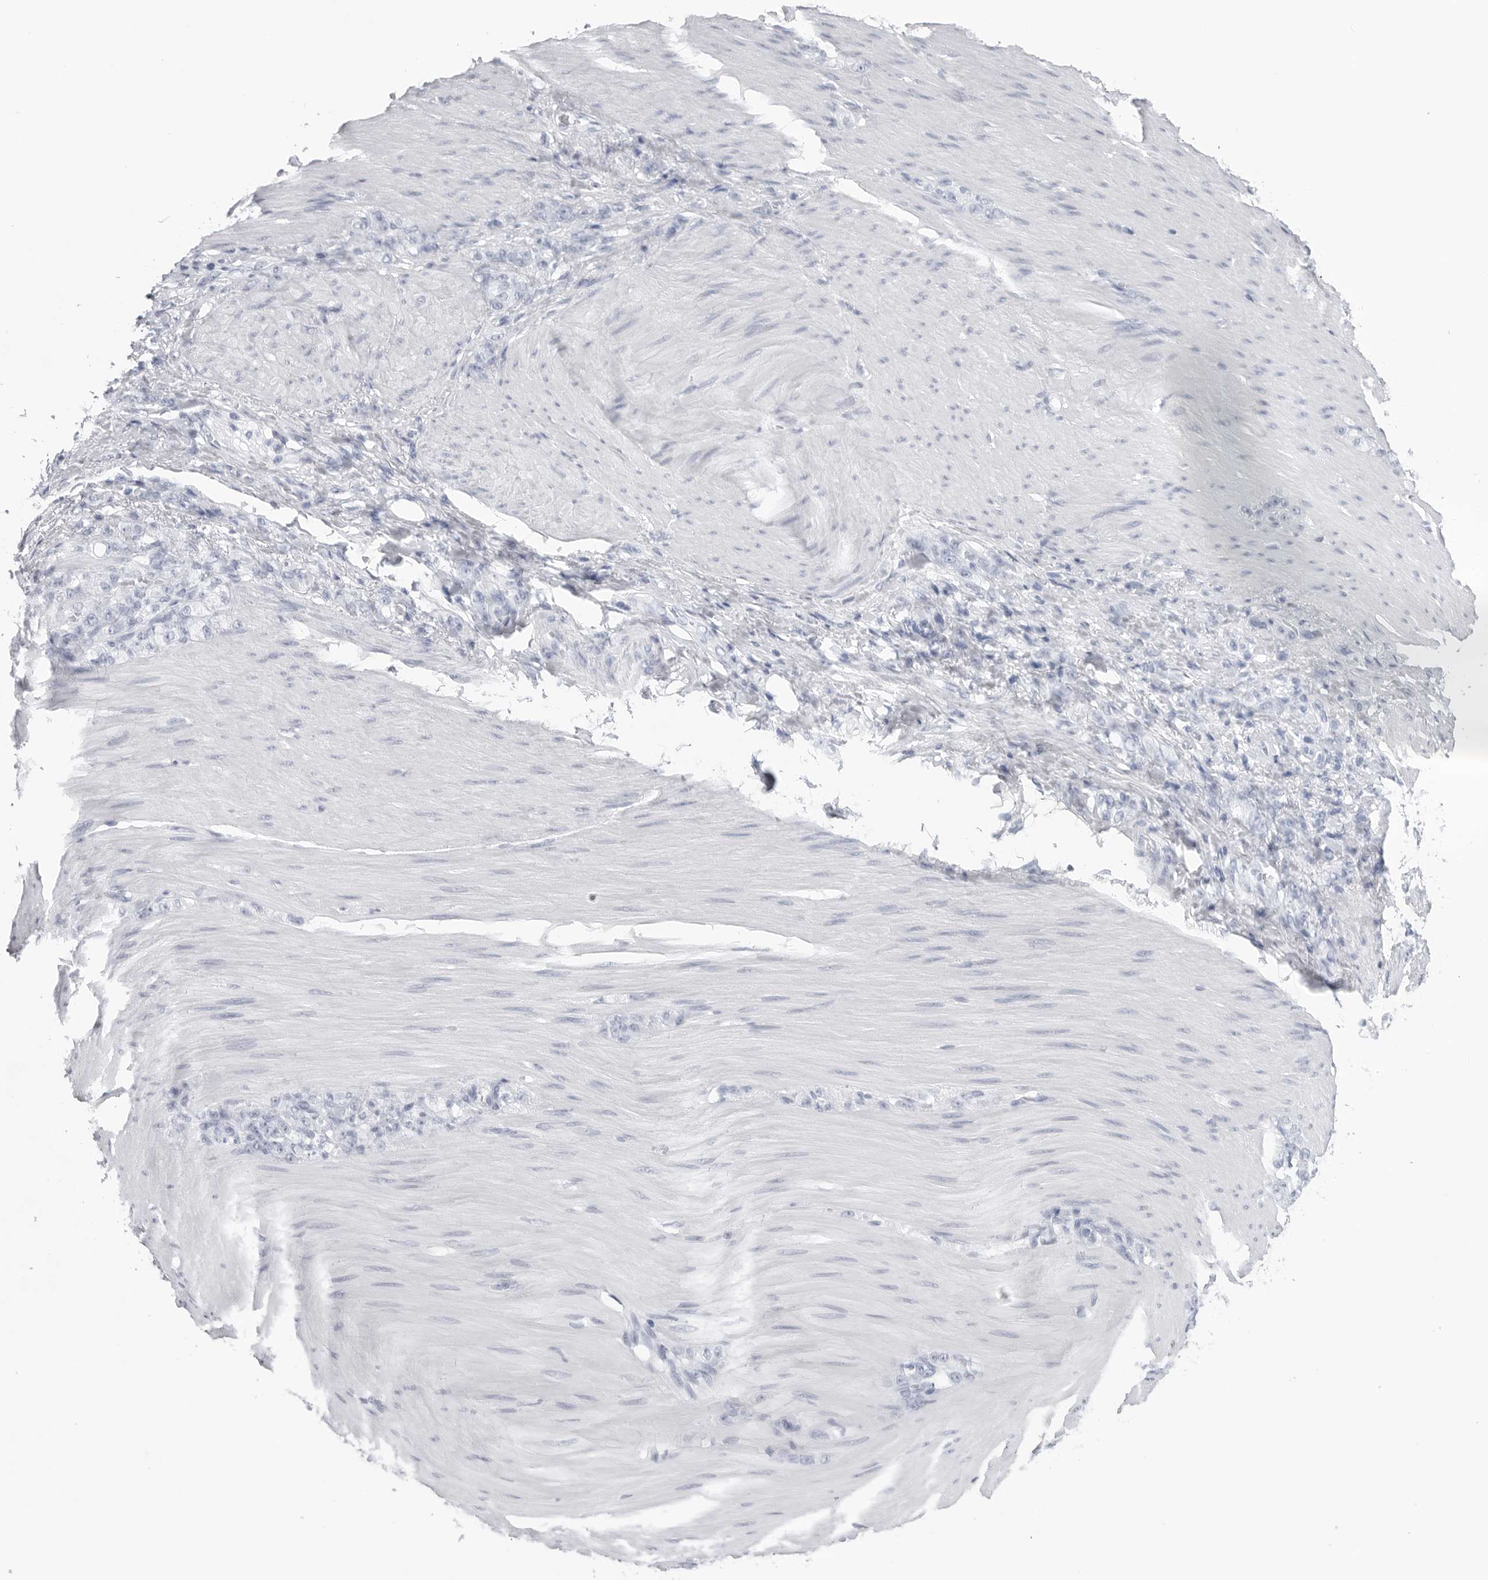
{"staining": {"intensity": "negative", "quantity": "none", "location": "none"}, "tissue": "stomach cancer", "cell_type": "Tumor cells", "image_type": "cancer", "snomed": [{"axis": "morphology", "description": "Normal tissue, NOS"}, {"axis": "morphology", "description": "Adenocarcinoma, NOS"}, {"axis": "topography", "description": "Stomach"}], "caption": "The histopathology image demonstrates no significant staining in tumor cells of stomach adenocarcinoma.", "gene": "CST2", "patient": {"sex": "male", "age": 82}}